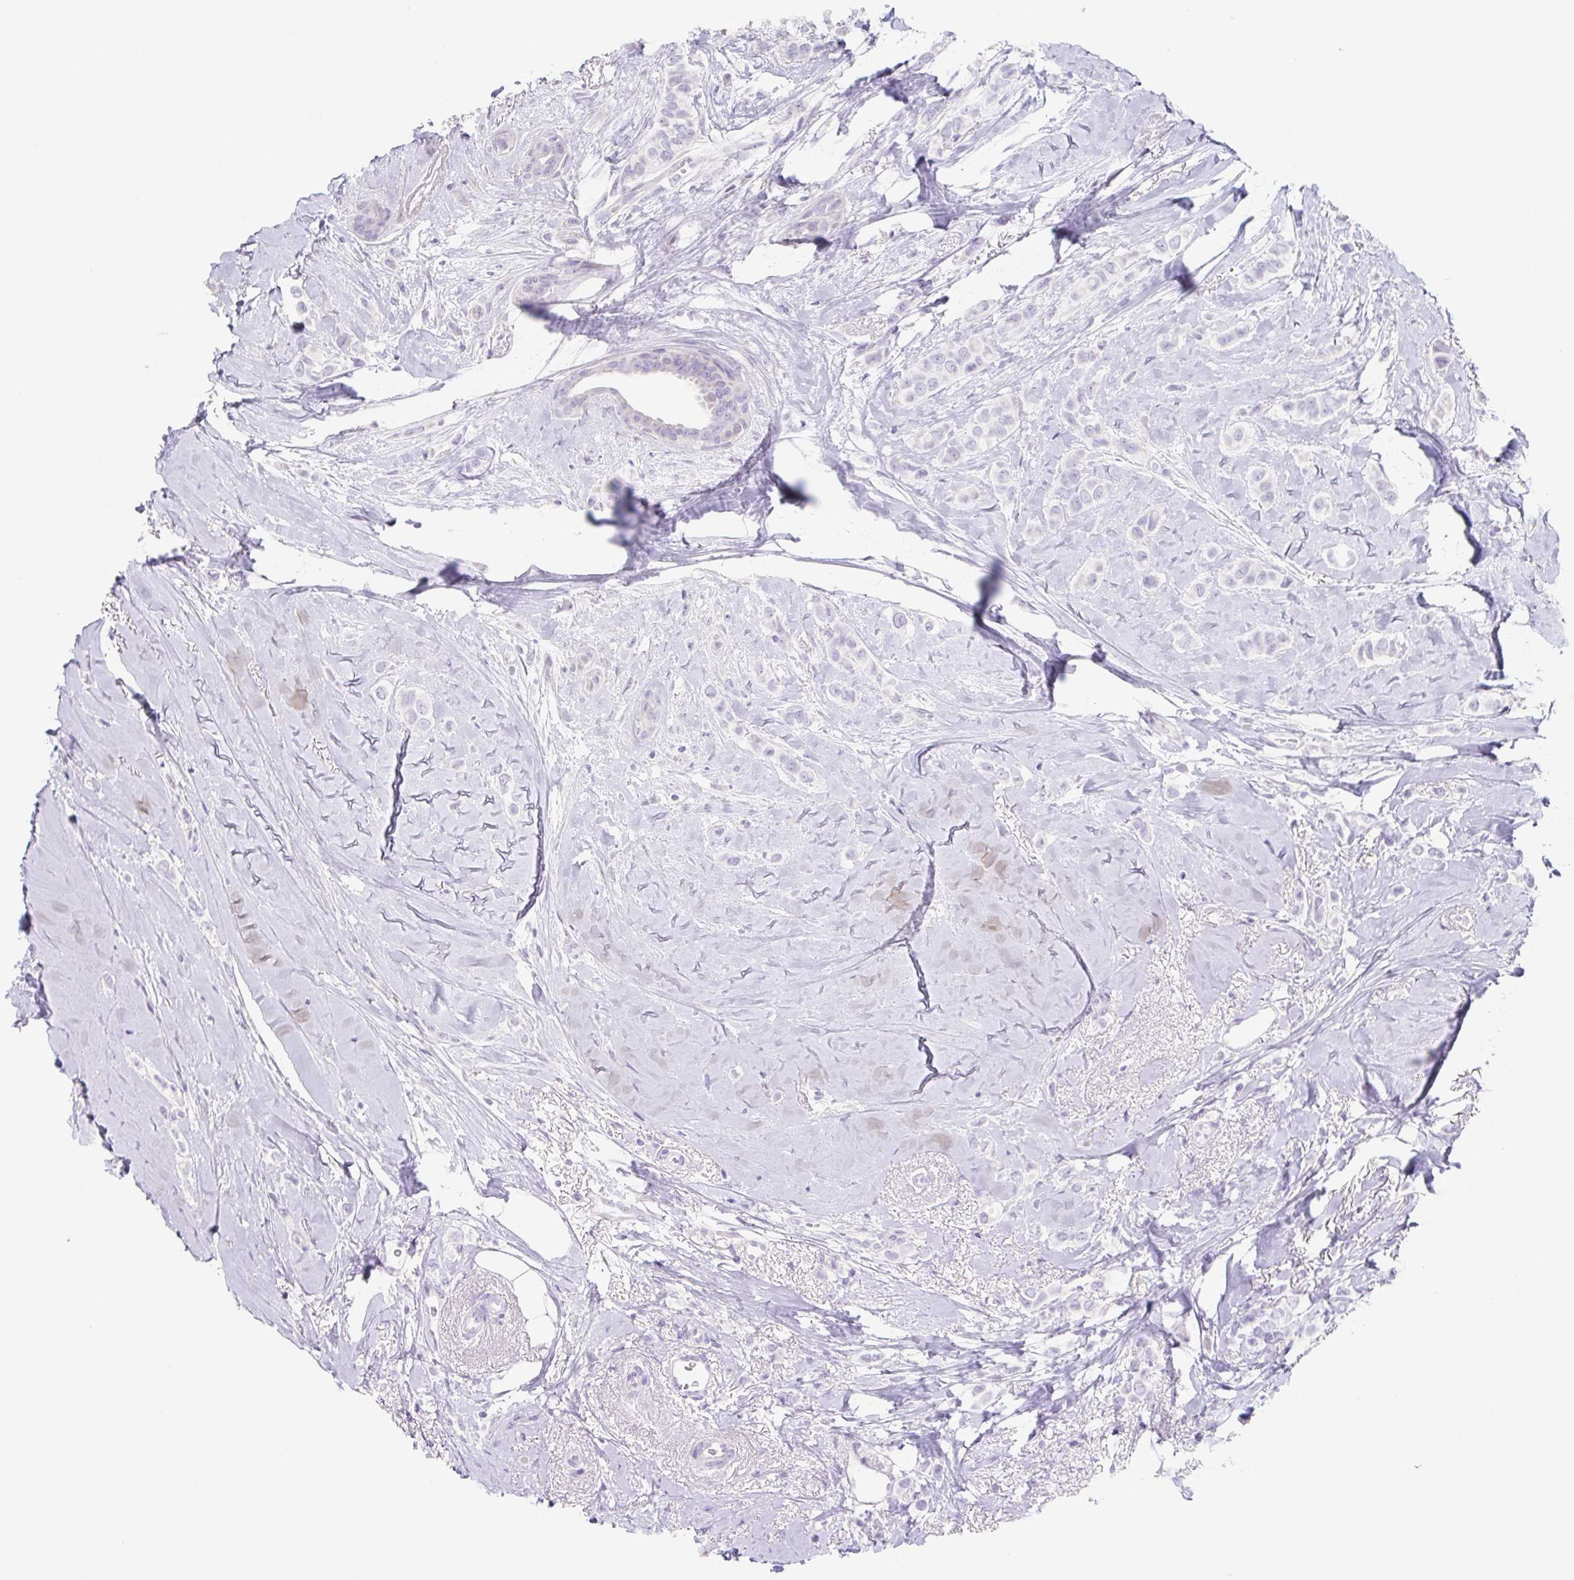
{"staining": {"intensity": "negative", "quantity": "none", "location": "none"}, "tissue": "breast cancer", "cell_type": "Tumor cells", "image_type": "cancer", "snomed": [{"axis": "morphology", "description": "Lobular carcinoma"}, {"axis": "topography", "description": "Breast"}], "caption": "There is no significant staining in tumor cells of lobular carcinoma (breast).", "gene": "HDGFL1", "patient": {"sex": "female", "age": 66}}